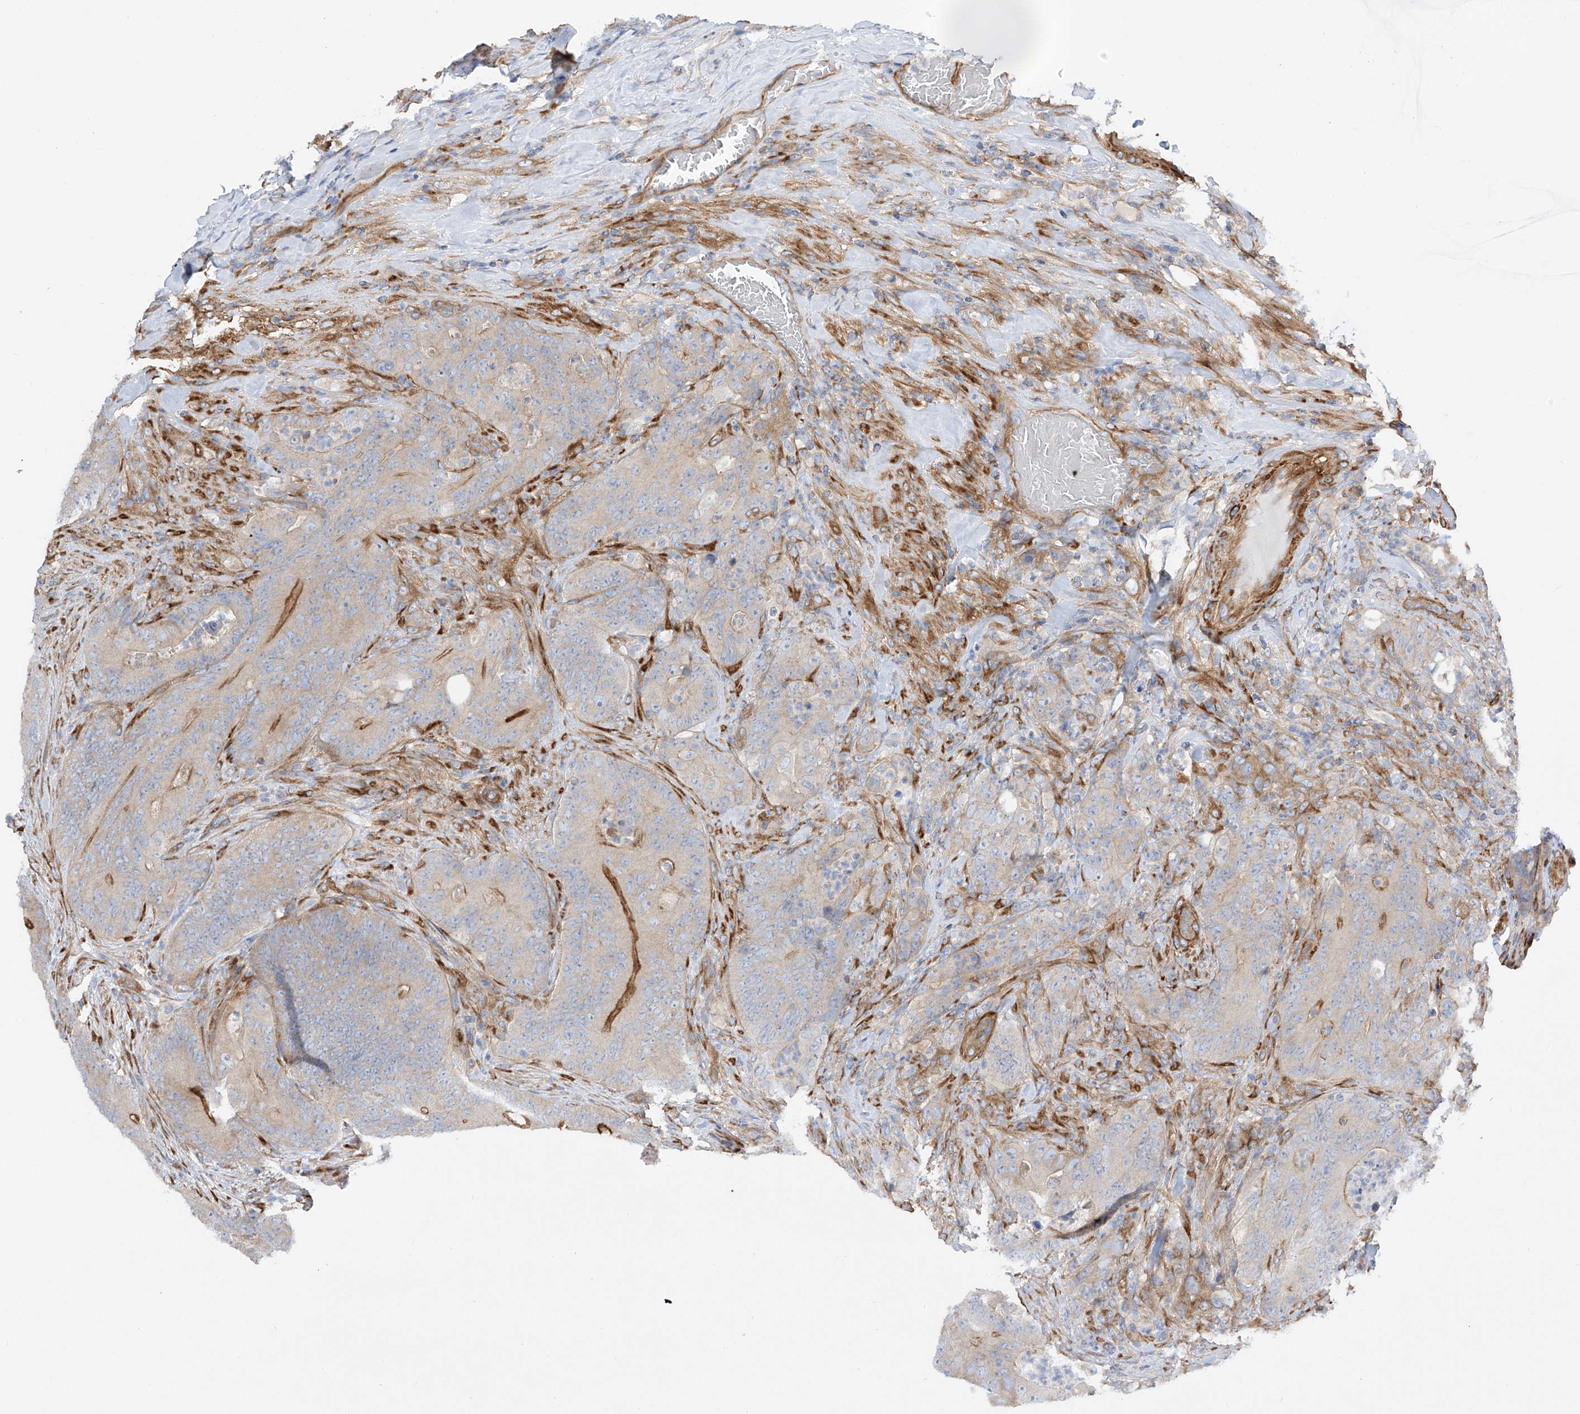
{"staining": {"intensity": "moderate", "quantity": "25%-75%", "location": "cytoplasmic/membranous"}, "tissue": "colorectal cancer", "cell_type": "Tumor cells", "image_type": "cancer", "snomed": [{"axis": "morphology", "description": "Normal tissue, NOS"}, {"axis": "topography", "description": "Colon"}], "caption": "A high-resolution image shows immunohistochemistry staining of colorectal cancer, which exhibits moderate cytoplasmic/membranous positivity in approximately 25%-75% of tumor cells.", "gene": "LCA5", "patient": {"sex": "female", "age": 82}}